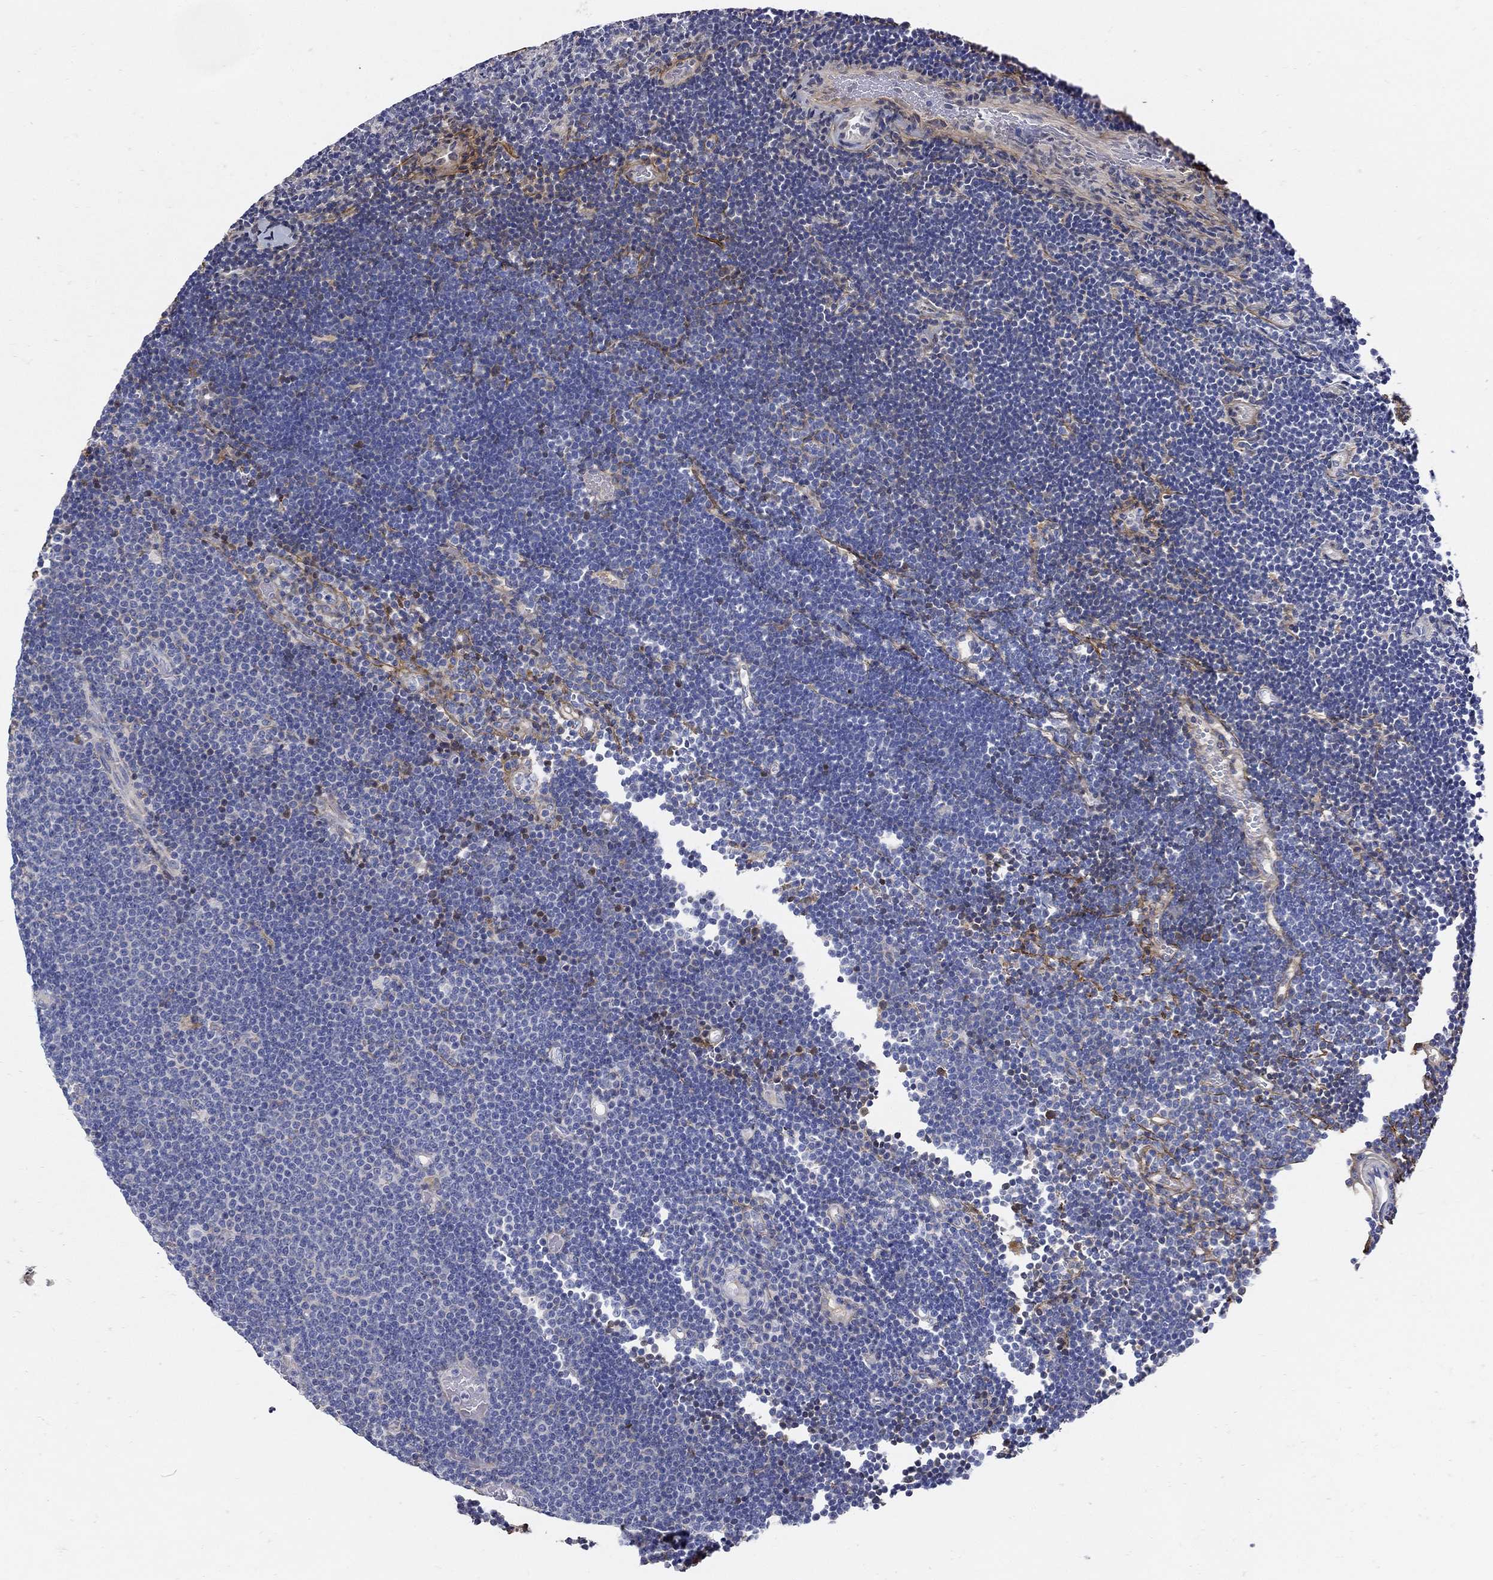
{"staining": {"intensity": "negative", "quantity": "none", "location": "none"}, "tissue": "lymphoma", "cell_type": "Tumor cells", "image_type": "cancer", "snomed": [{"axis": "morphology", "description": "Malignant lymphoma, non-Hodgkin's type, Low grade"}, {"axis": "topography", "description": "Brain"}], "caption": "High power microscopy micrograph of an IHC micrograph of low-grade malignant lymphoma, non-Hodgkin's type, revealing no significant positivity in tumor cells.", "gene": "TGFBI", "patient": {"sex": "female", "age": 66}}